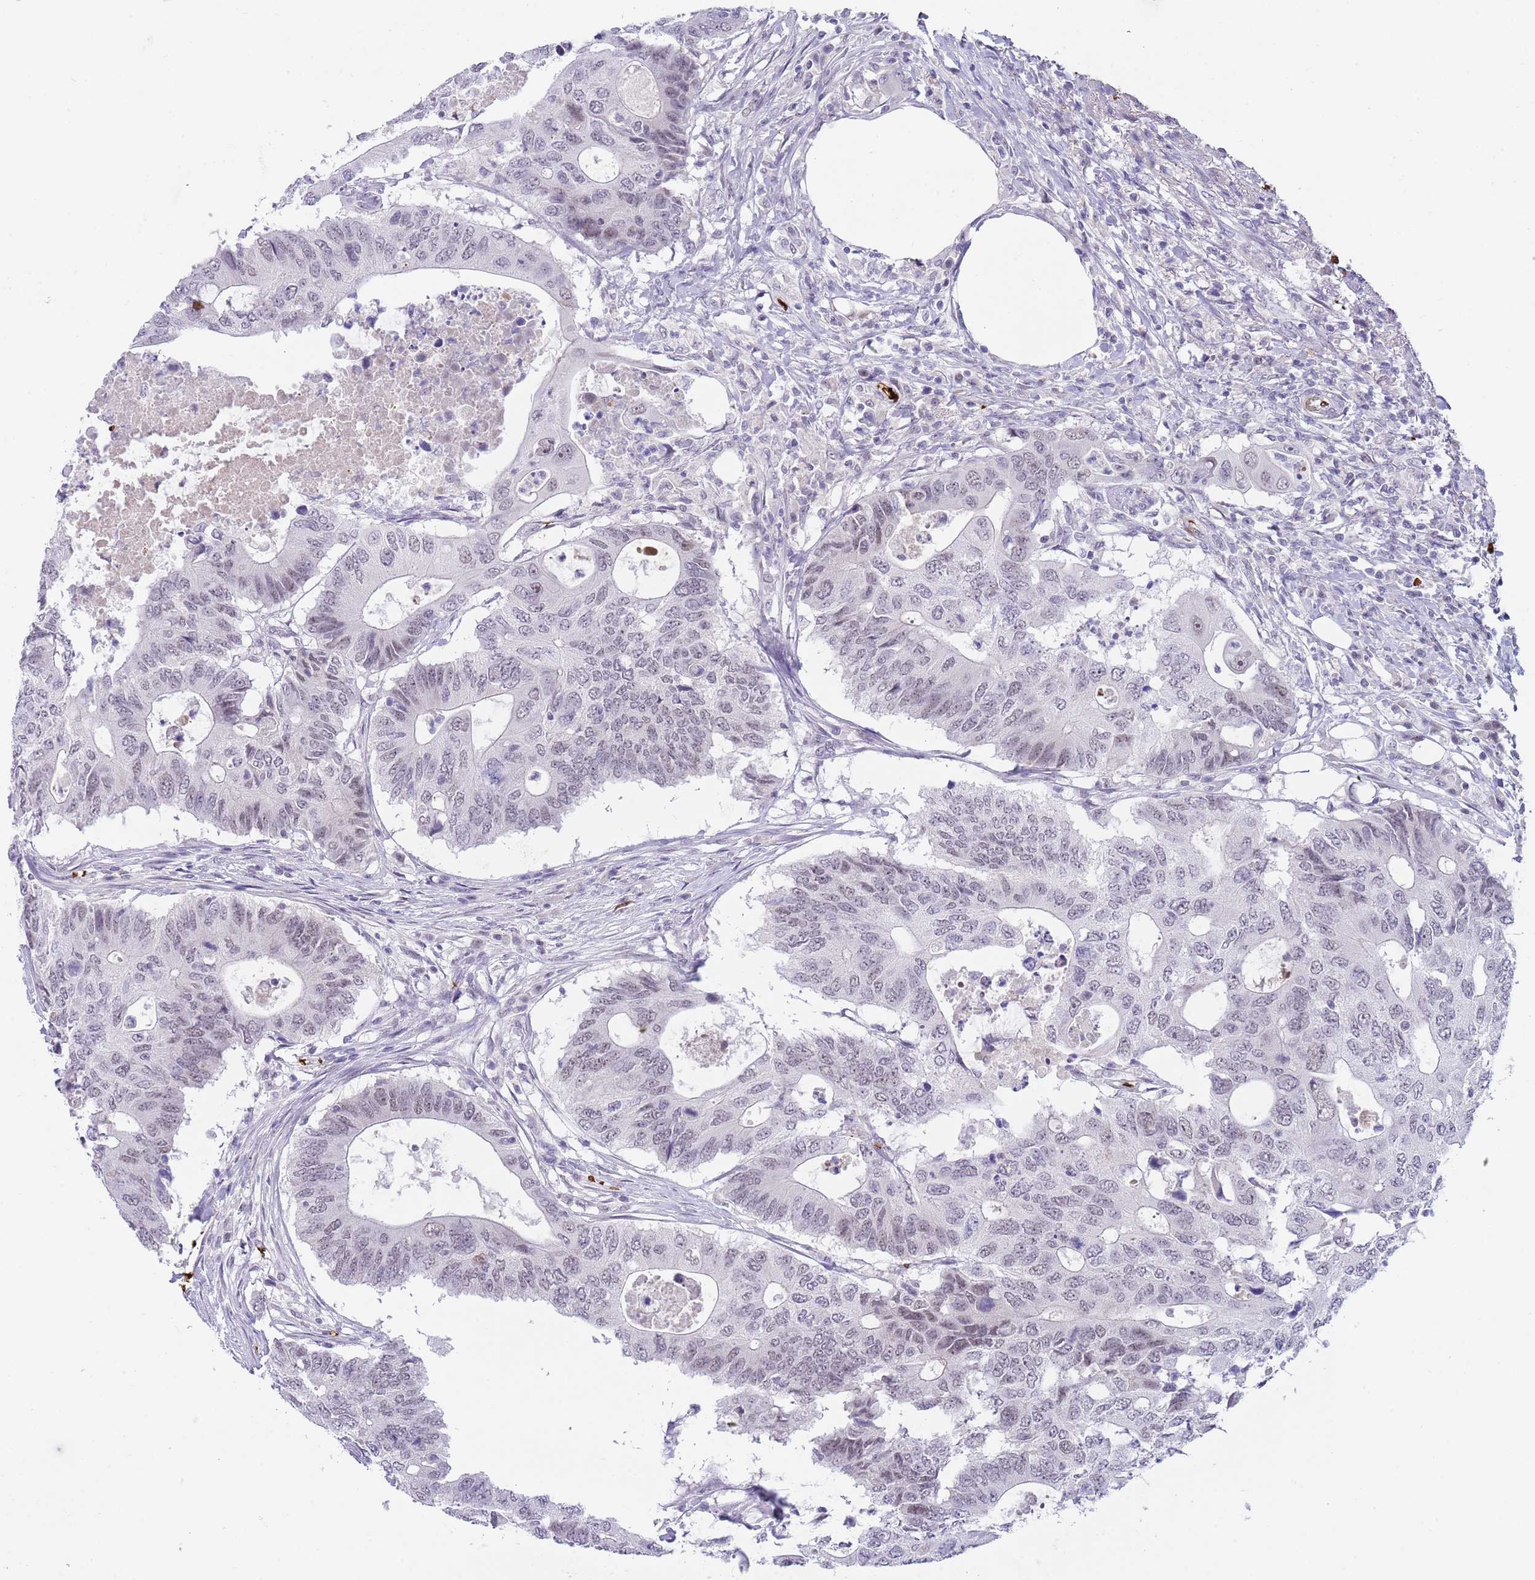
{"staining": {"intensity": "weak", "quantity": "25%-75%", "location": "nuclear"}, "tissue": "colorectal cancer", "cell_type": "Tumor cells", "image_type": "cancer", "snomed": [{"axis": "morphology", "description": "Adenocarcinoma, NOS"}, {"axis": "topography", "description": "Colon"}], "caption": "An image of human colorectal cancer stained for a protein displays weak nuclear brown staining in tumor cells.", "gene": "LYPD6B", "patient": {"sex": "male", "age": 71}}